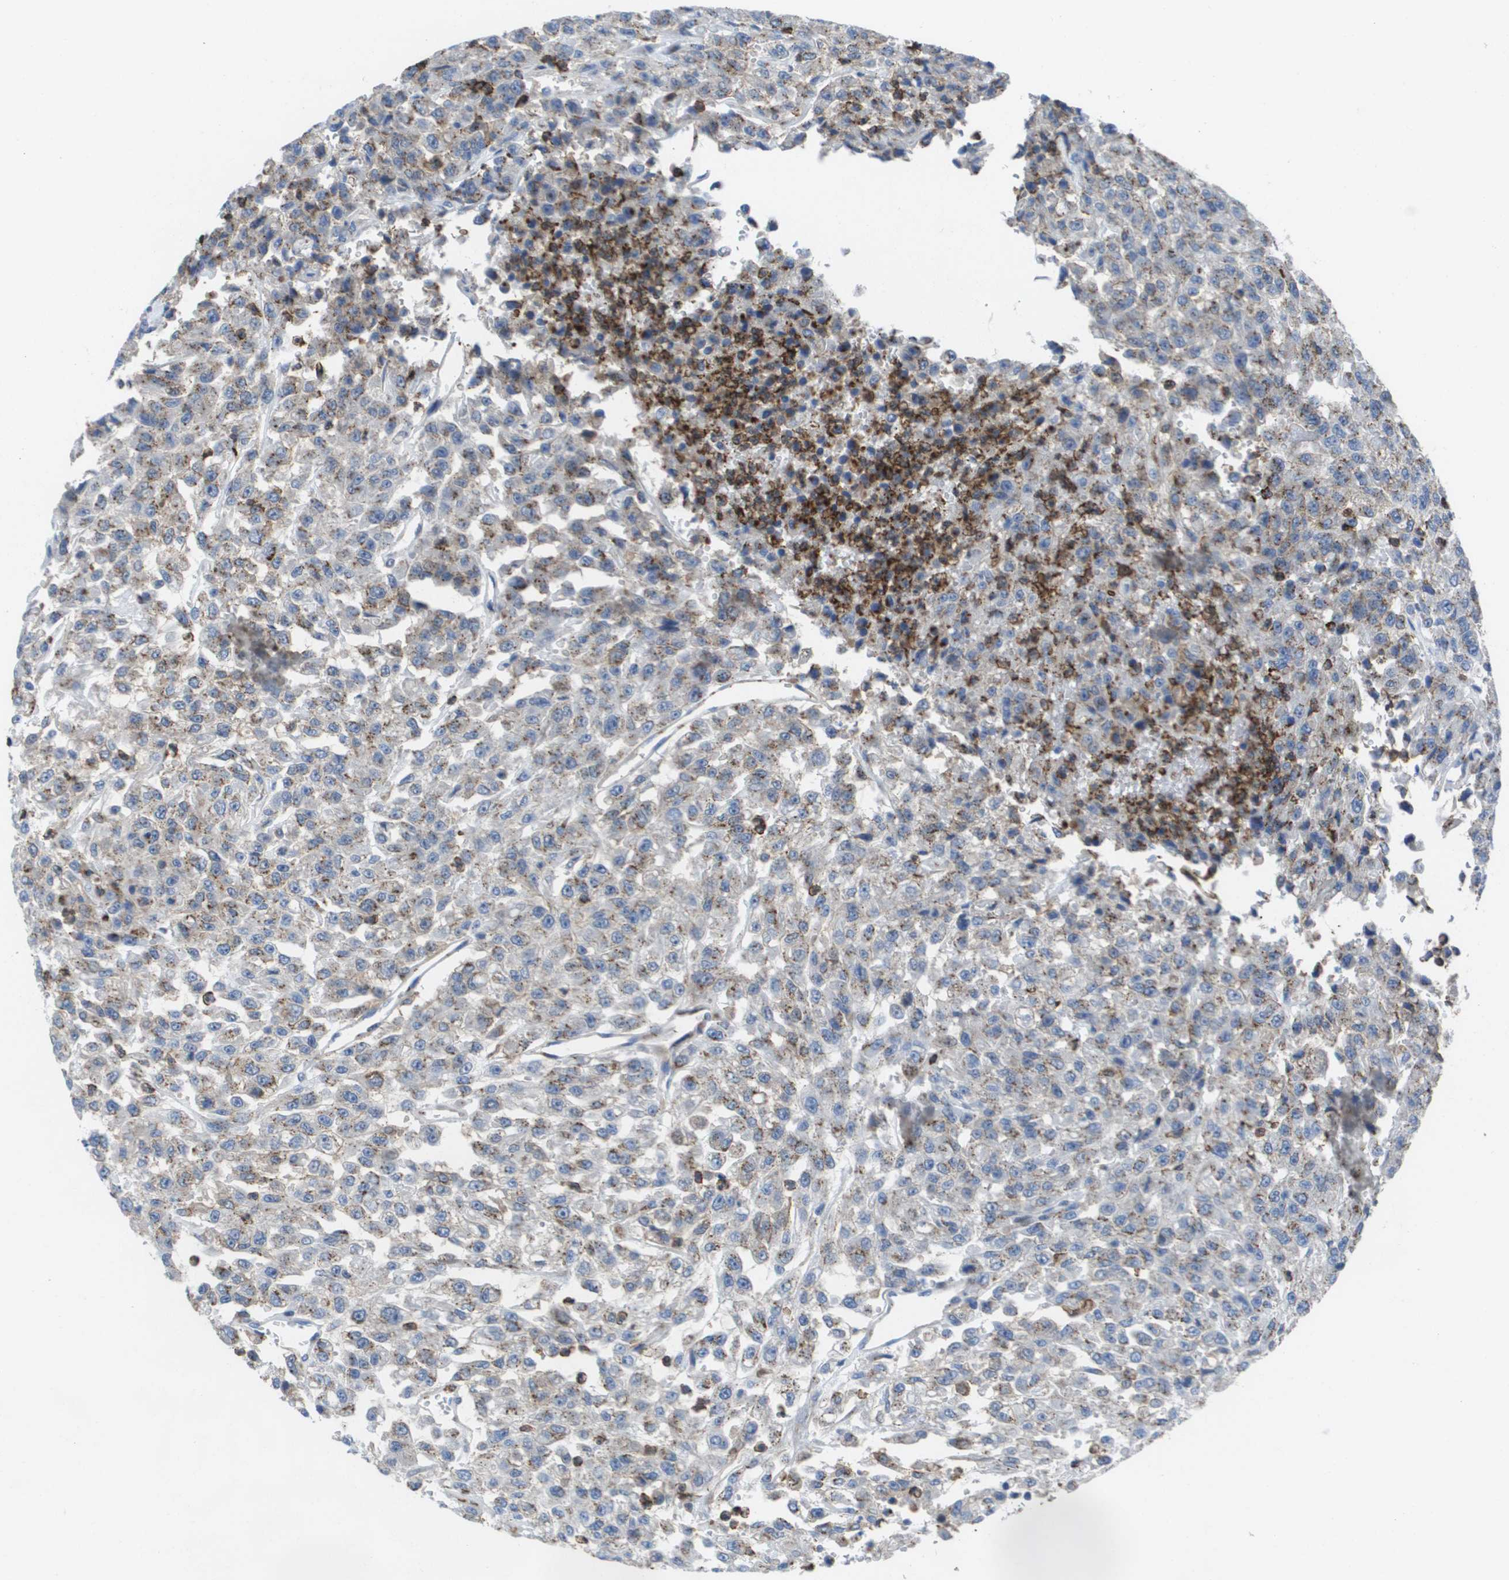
{"staining": {"intensity": "weak", "quantity": "25%-75%", "location": "cytoplasmic/membranous"}, "tissue": "urothelial cancer", "cell_type": "Tumor cells", "image_type": "cancer", "snomed": [{"axis": "morphology", "description": "Urothelial carcinoma, High grade"}, {"axis": "topography", "description": "Urinary bladder"}], "caption": "Tumor cells reveal low levels of weak cytoplasmic/membranous expression in about 25%-75% of cells in high-grade urothelial carcinoma. (brown staining indicates protein expression, while blue staining denotes nuclei).", "gene": "SLC37A2", "patient": {"sex": "male", "age": 46}}